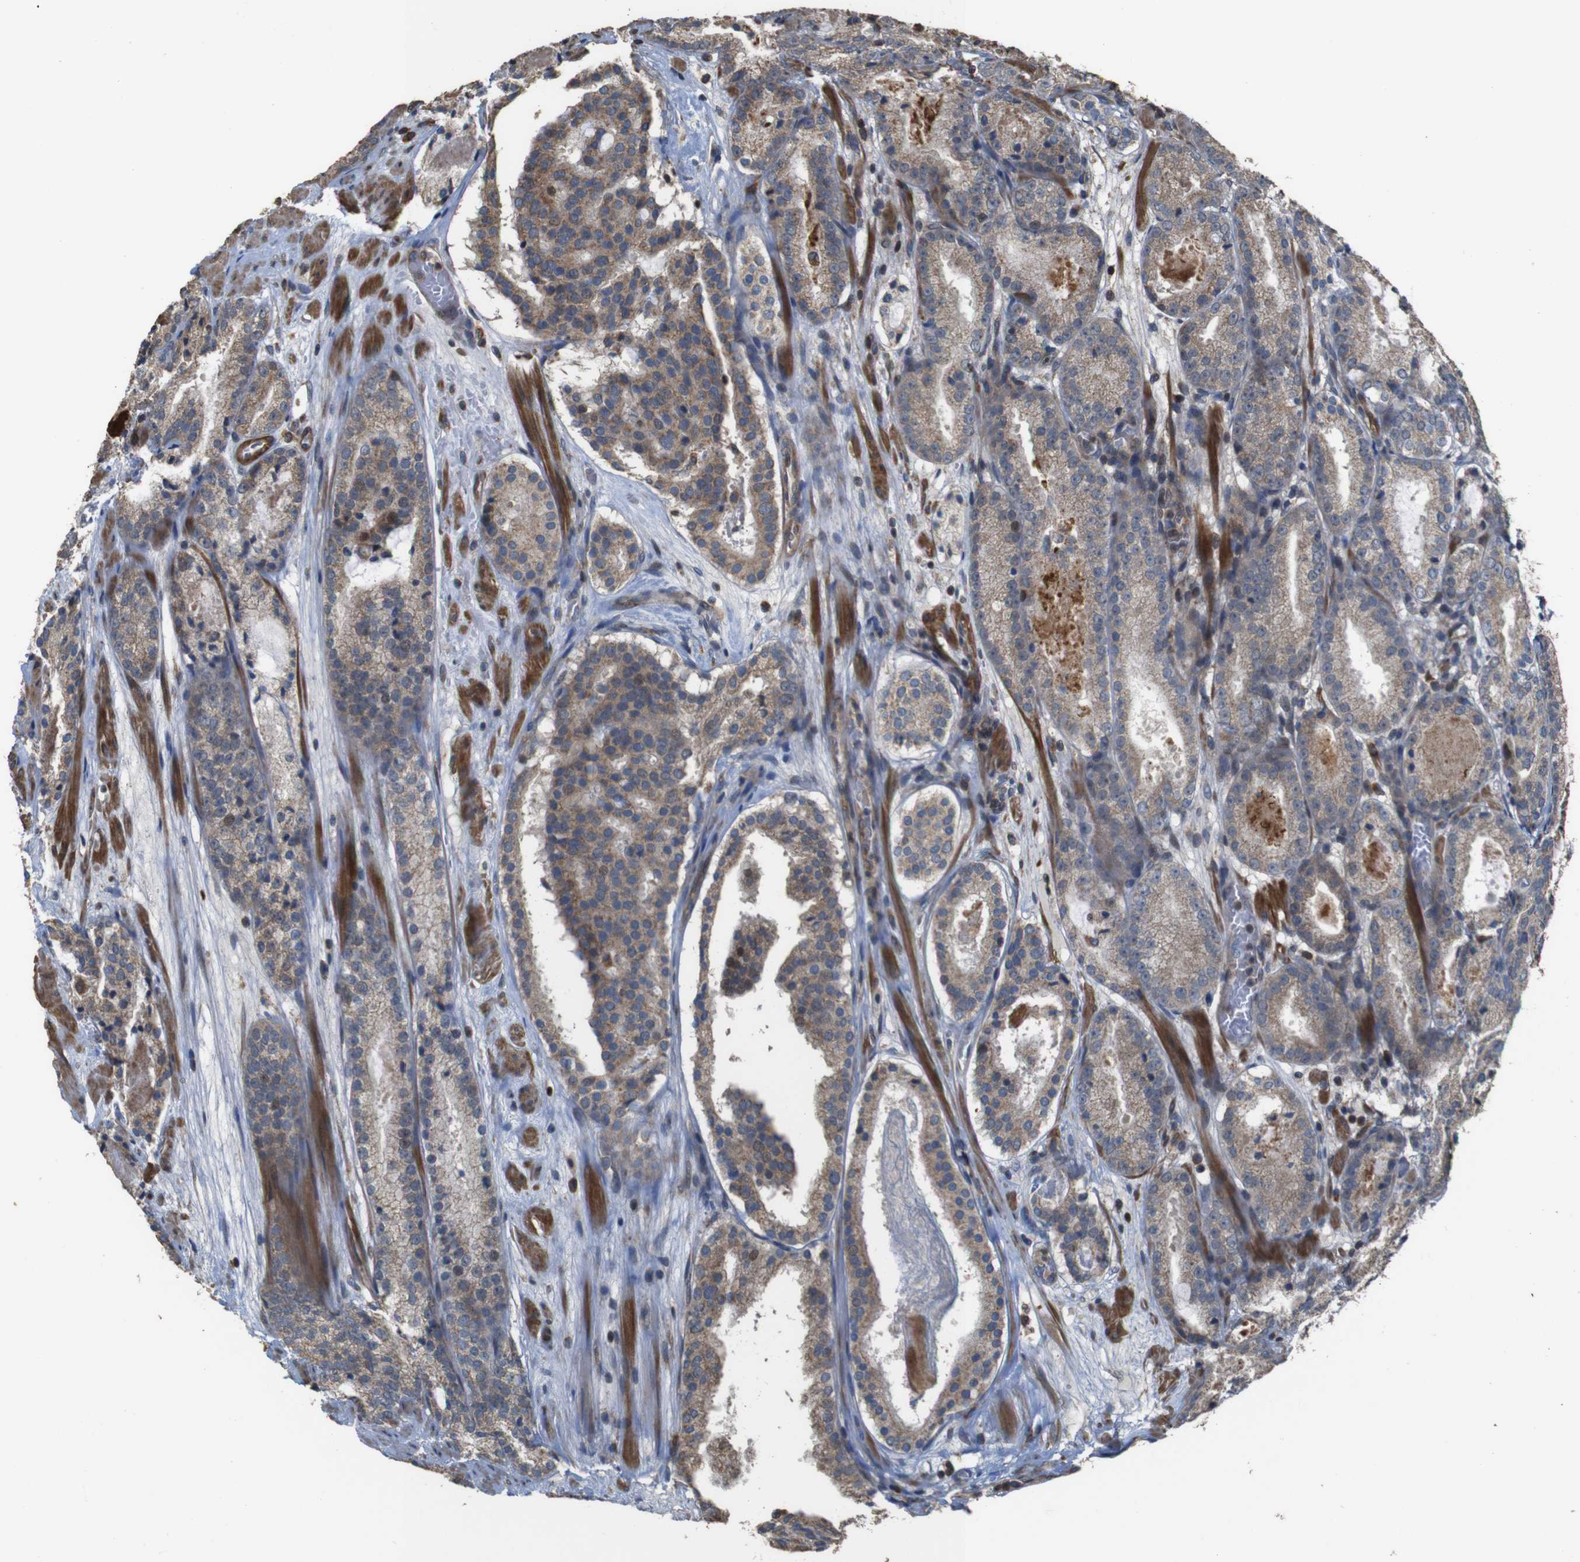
{"staining": {"intensity": "moderate", "quantity": ">75%", "location": "cytoplasmic/membranous"}, "tissue": "prostate cancer", "cell_type": "Tumor cells", "image_type": "cancer", "snomed": [{"axis": "morphology", "description": "Adenocarcinoma, Low grade"}, {"axis": "topography", "description": "Prostate"}], "caption": "IHC micrograph of human low-grade adenocarcinoma (prostate) stained for a protein (brown), which displays medium levels of moderate cytoplasmic/membranous expression in about >75% of tumor cells.", "gene": "SNN", "patient": {"sex": "male", "age": 69}}